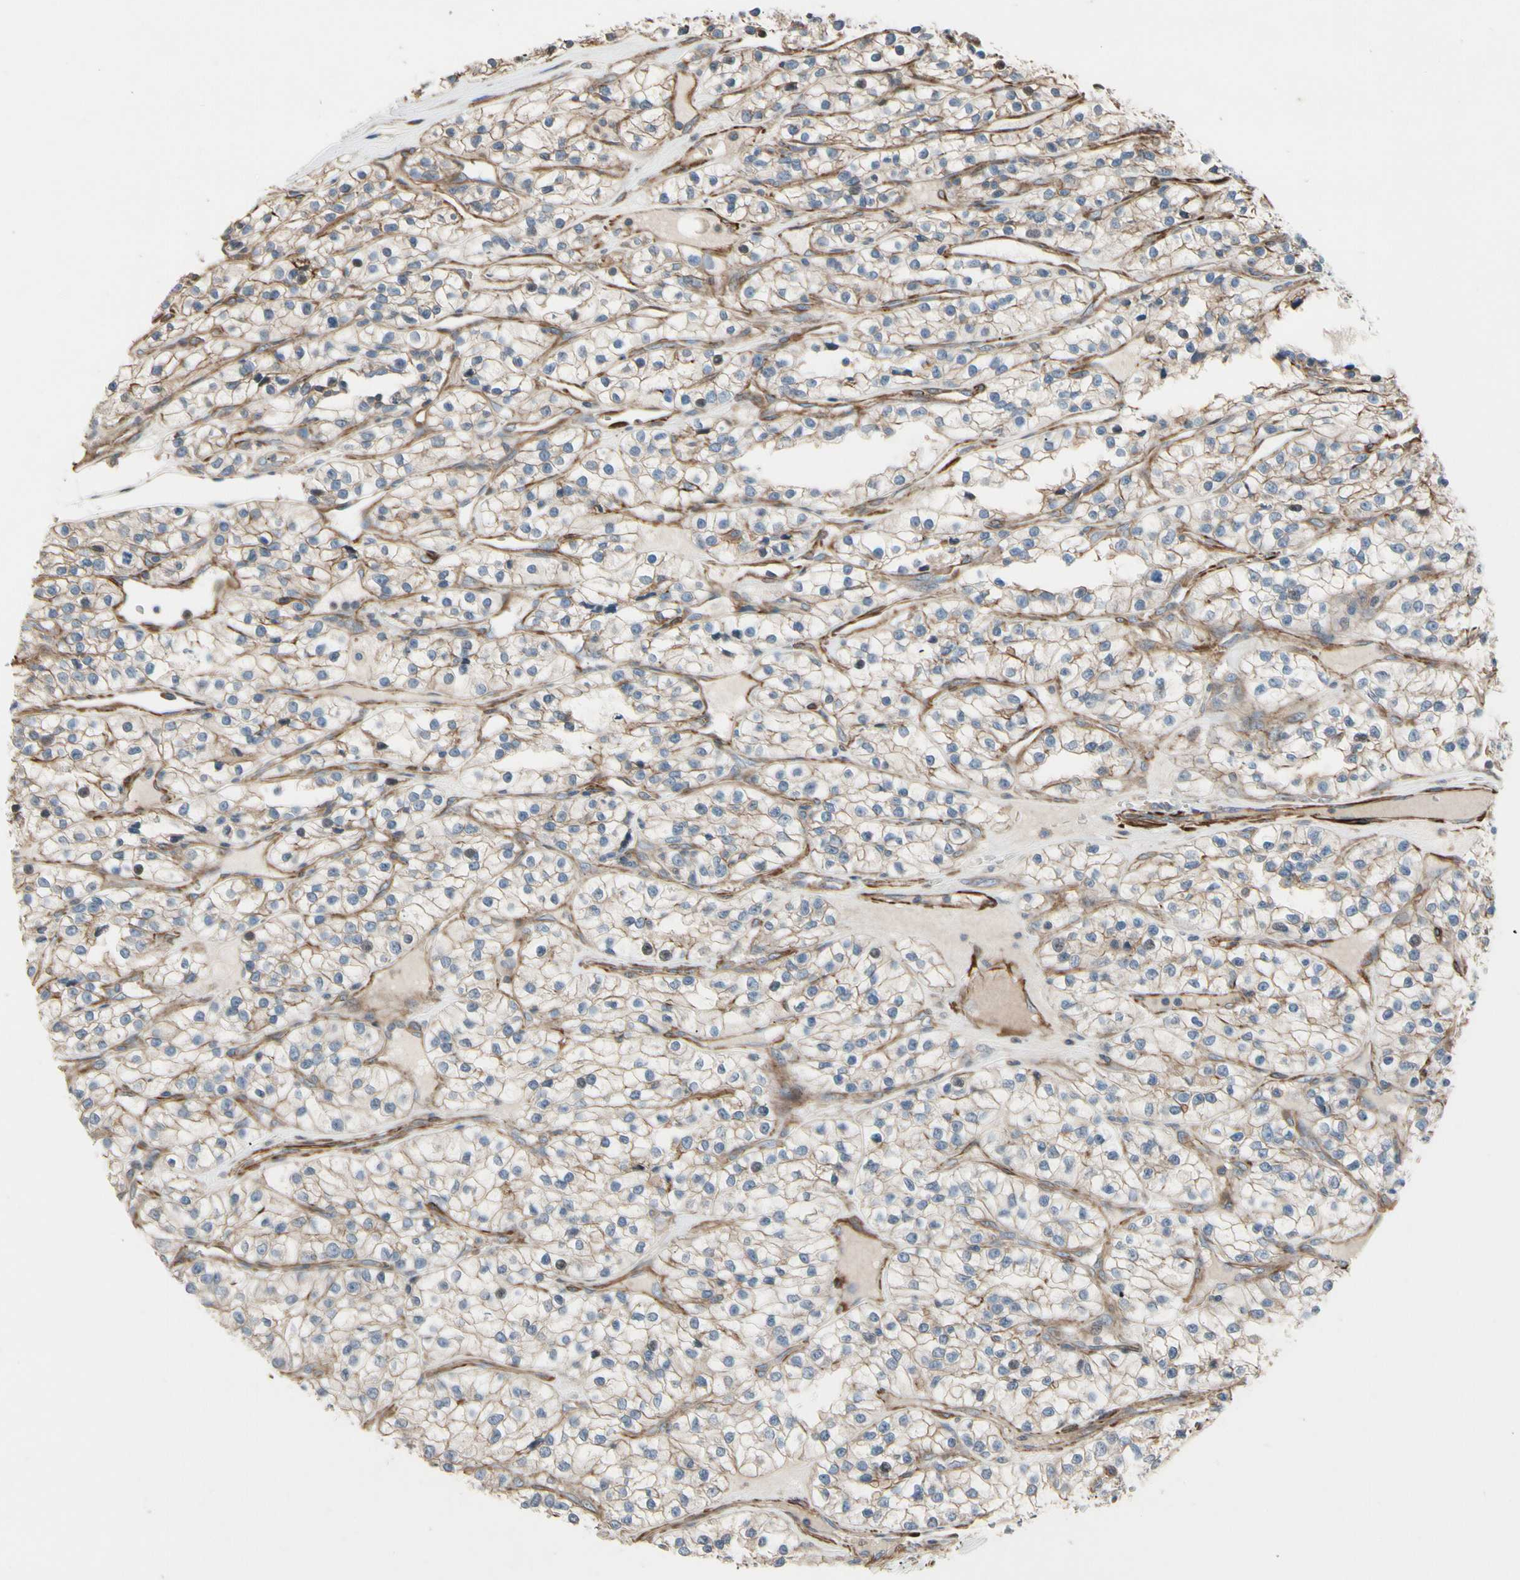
{"staining": {"intensity": "weak", "quantity": "<25%", "location": "cytoplasmic/membranous"}, "tissue": "renal cancer", "cell_type": "Tumor cells", "image_type": "cancer", "snomed": [{"axis": "morphology", "description": "Adenocarcinoma, NOS"}, {"axis": "topography", "description": "Kidney"}], "caption": "The micrograph reveals no staining of tumor cells in renal cancer. (DAB (3,3'-diaminobenzidine) immunohistochemistry (IHC), high magnification).", "gene": "TPM1", "patient": {"sex": "female", "age": 57}}